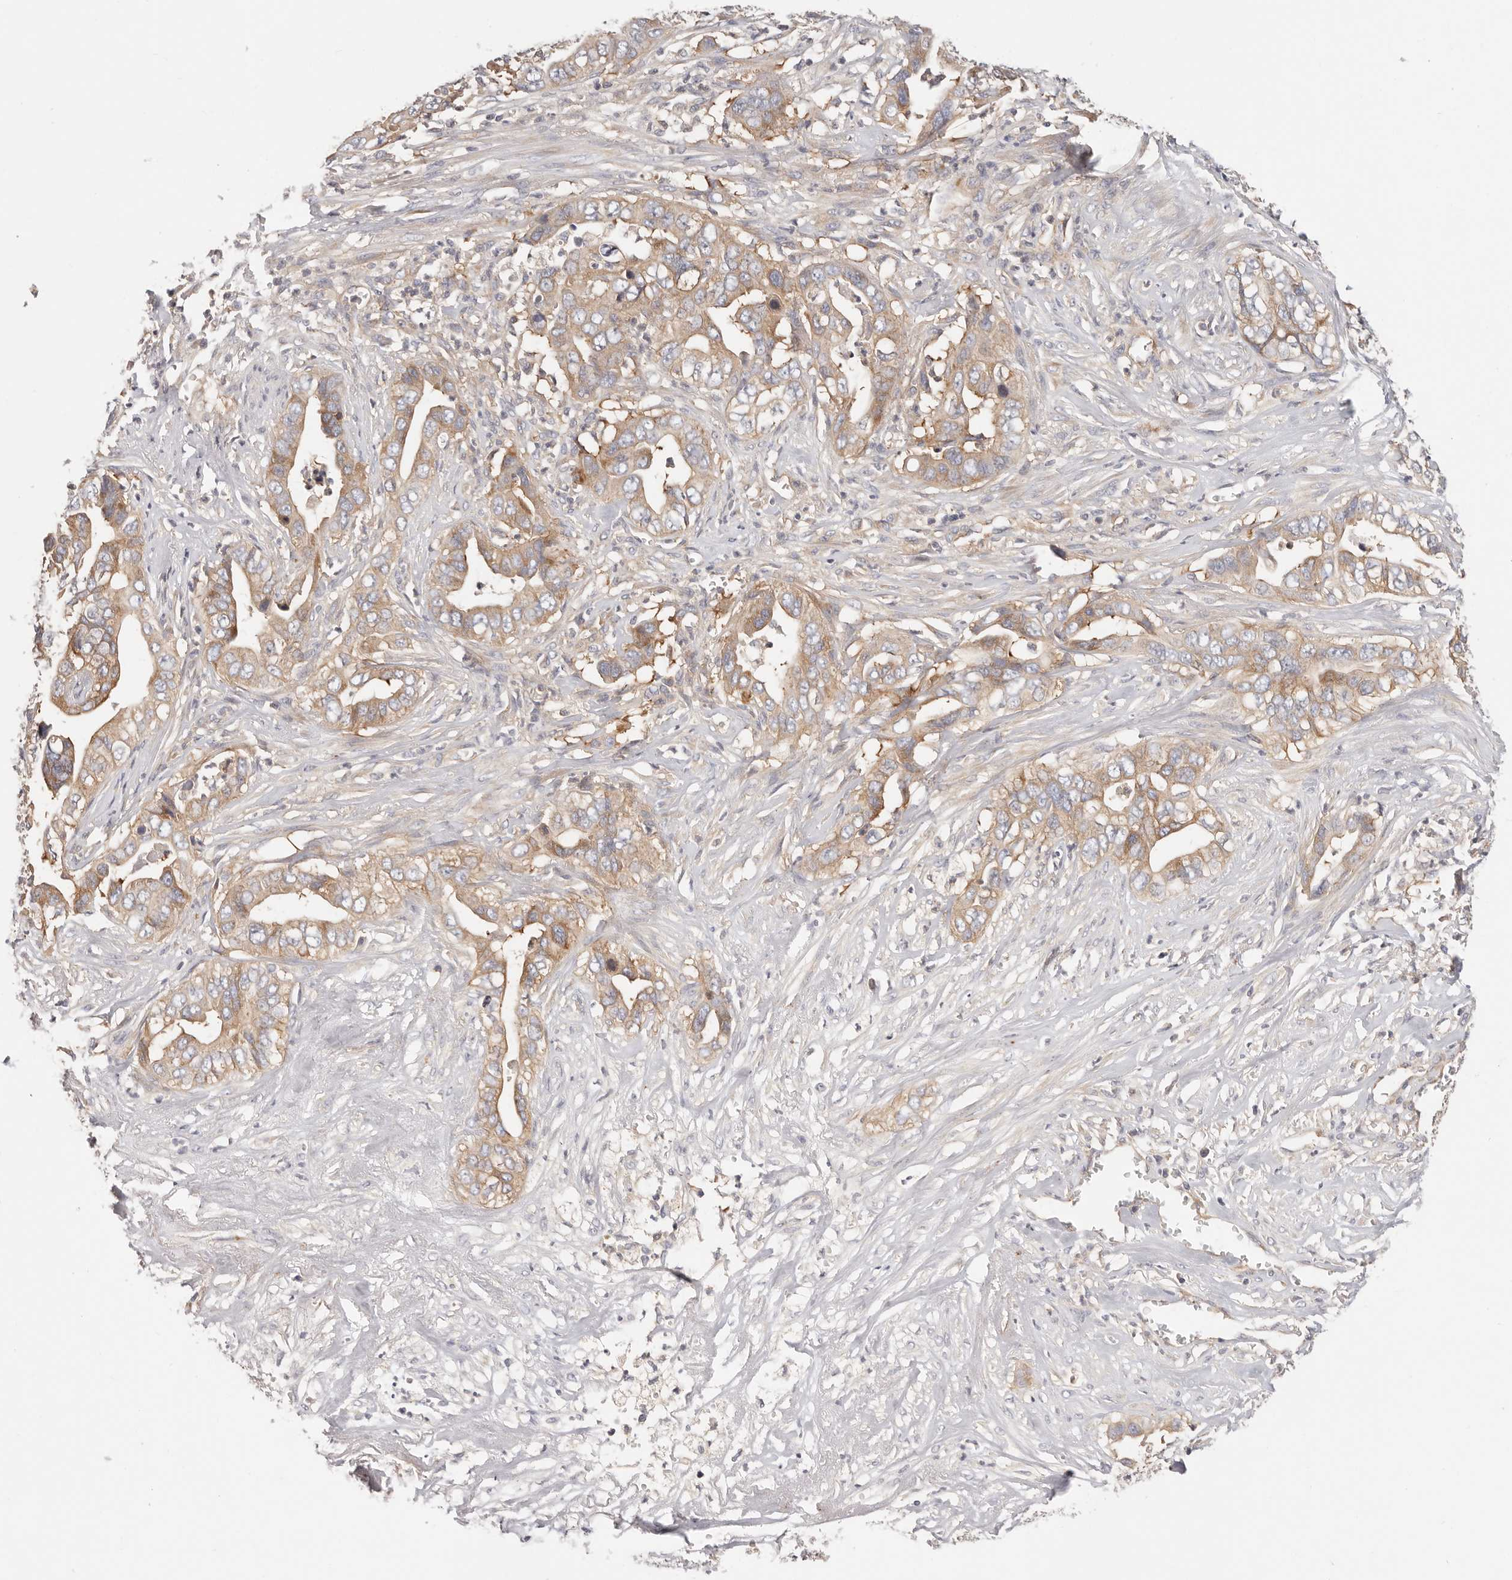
{"staining": {"intensity": "moderate", "quantity": ">75%", "location": "cytoplasmic/membranous"}, "tissue": "liver cancer", "cell_type": "Tumor cells", "image_type": "cancer", "snomed": [{"axis": "morphology", "description": "Cholangiocarcinoma"}, {"axis": "topography", "description": "Liver"}], "caption": "Liver cholangiocarcinoma tissue reveals moderate cytoplasmic/membranous staining in about >75% of tumor cells, visualized by immunohistochemistry. The protein is shown in brown color, while the nuclei are stained blue.", "gene": "KCMF1", "patient": {"sex": "female", "age": 79}}